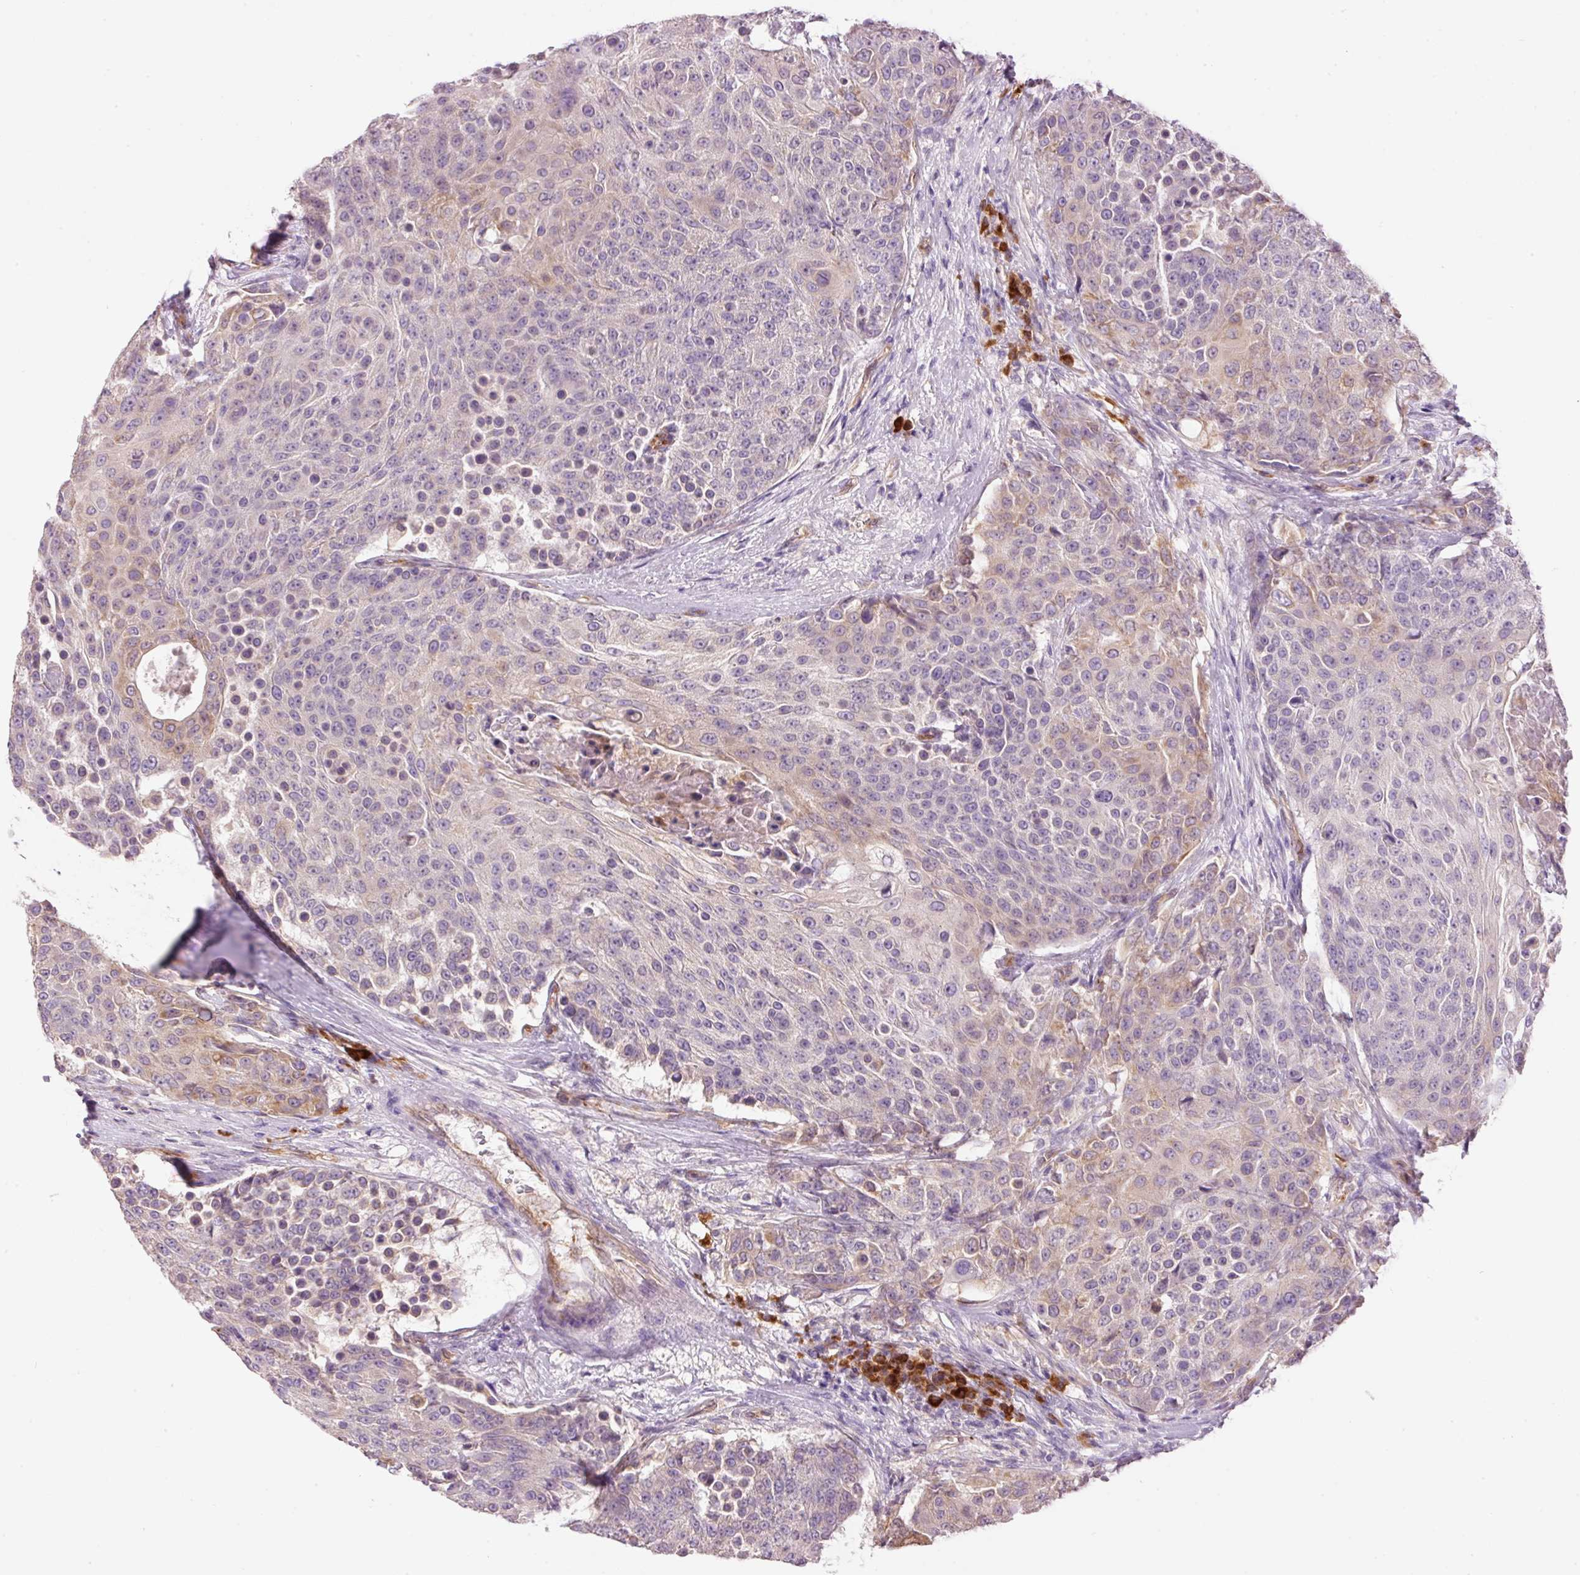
{"staining": {"intensity": "weak", "quantity": "<25%", "location": "cytoplasmic/membranous"}, "tissue": "urothelial cancer", "cell_type": "Tumor cells", "image_type": "cancer", "snomed": [{"axis": "morphology", "description": "Urothelial carcinoma, High grade"}, {"axis": "topography", "description": "Urinary bladder"}], "caption": "High-grade urothelial carcinoma was stained to show a protein in brown. There is no significant positivity in tumor cells.", "gene": "PNPLA5", "patient": {"sex": "female", "age": 63}}